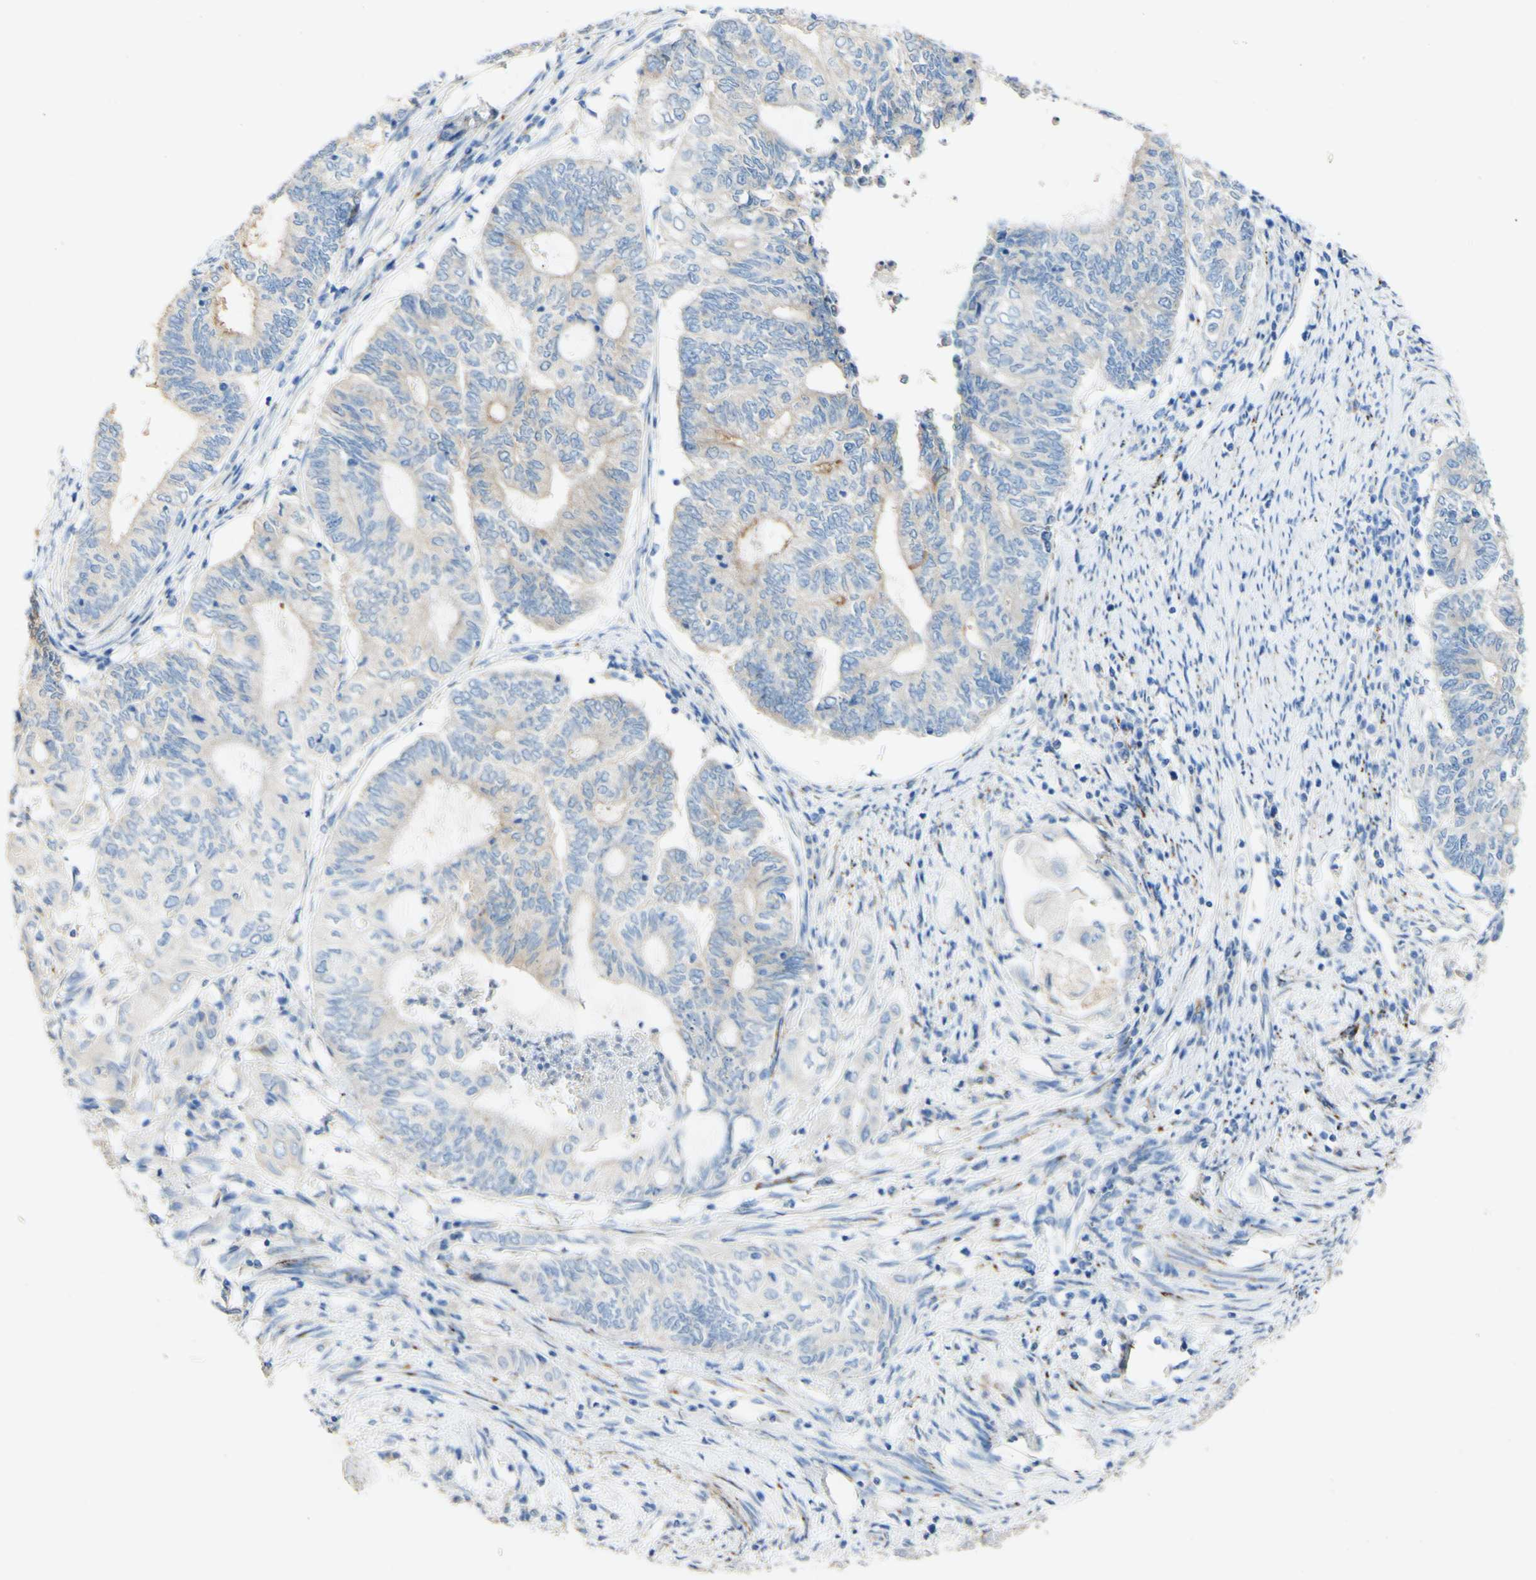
{"staining": {"intensity": "moderate", "quantity": "<25%", "location": "cytoplasmic/membranous"}, "tissue": "endometrial cancer", "cell_type": "Tumor cells", "image_type": "cancer", "snomed": [{"axis": "morphology", "description": "Adenocarcinoma, NOS"}, {"axis": "topography", "description": "Uterus"}, {"axis": "topography", "description": "Endometrium"}], "caption": "This histopathology image displays immunohistochemistry (IHC) staining of human endometrial cancer (adenocarcinoma), with low moderate cytoplasmic/membranous positivity in approximately <25% of tumor cells.", "gene": "FGF4", "patient": {"sex": "female", "age": 70}}